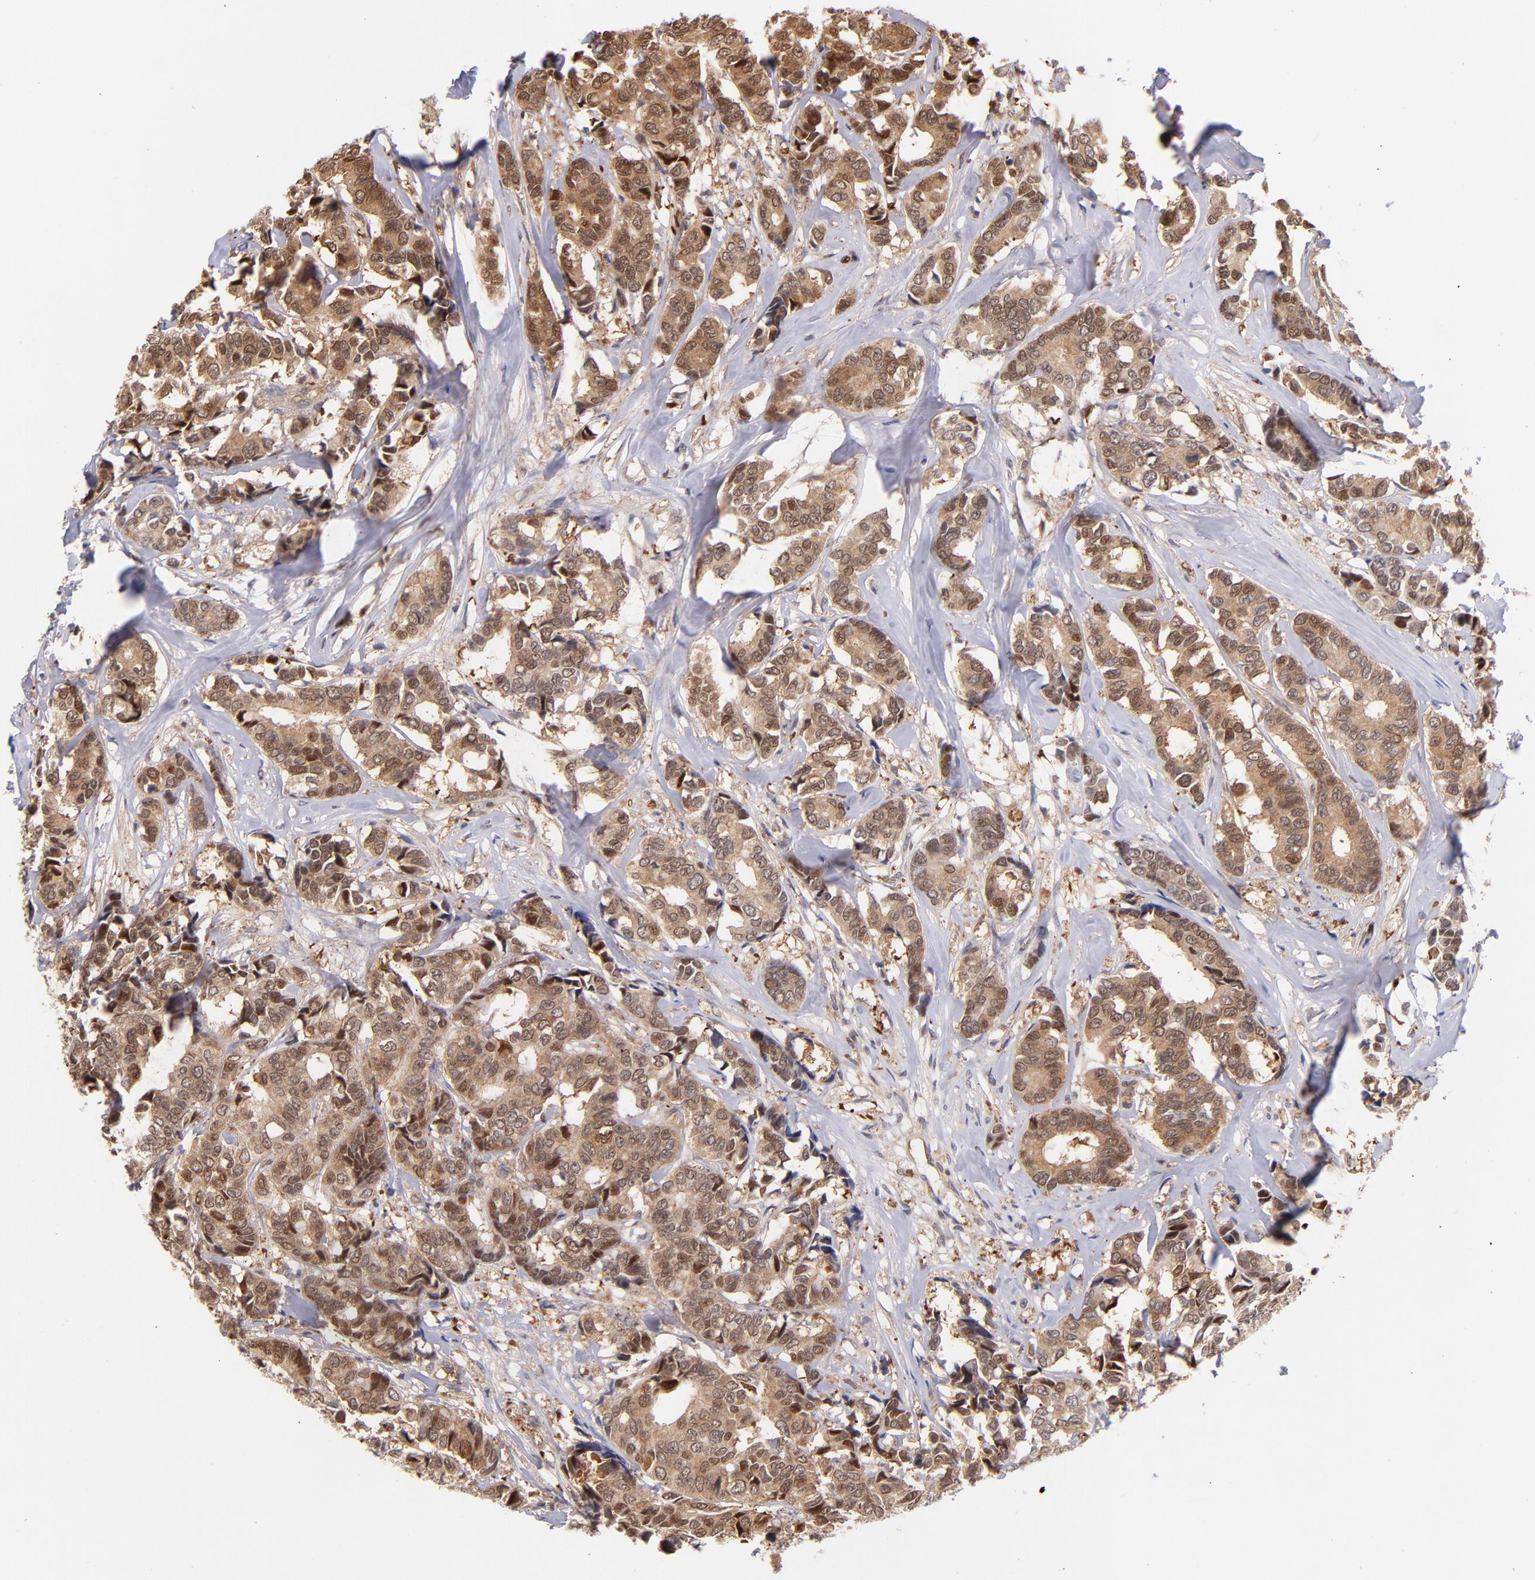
{"staining": {"intensity": "moderate", "quantity": ">75%", "location": "cytoplasmic/membranous,nuclear"}, "tissue": "breast cancer", "cell_type": "Tumor cells", "image_type": "cancer", "snomed": [{"axis": "morphology", "description": "Duct carcinoma"}, {"axis": "topography", "description": "Breast"}], "caption": "DAB immunohistochemical staining of human breast cancer shows moderate cytoplasmic/membranous and nuclear protein positivity in about >75% of tumor cells.", "gene": "YWHAB", "patient": {"sex": "female", "age": 87}}